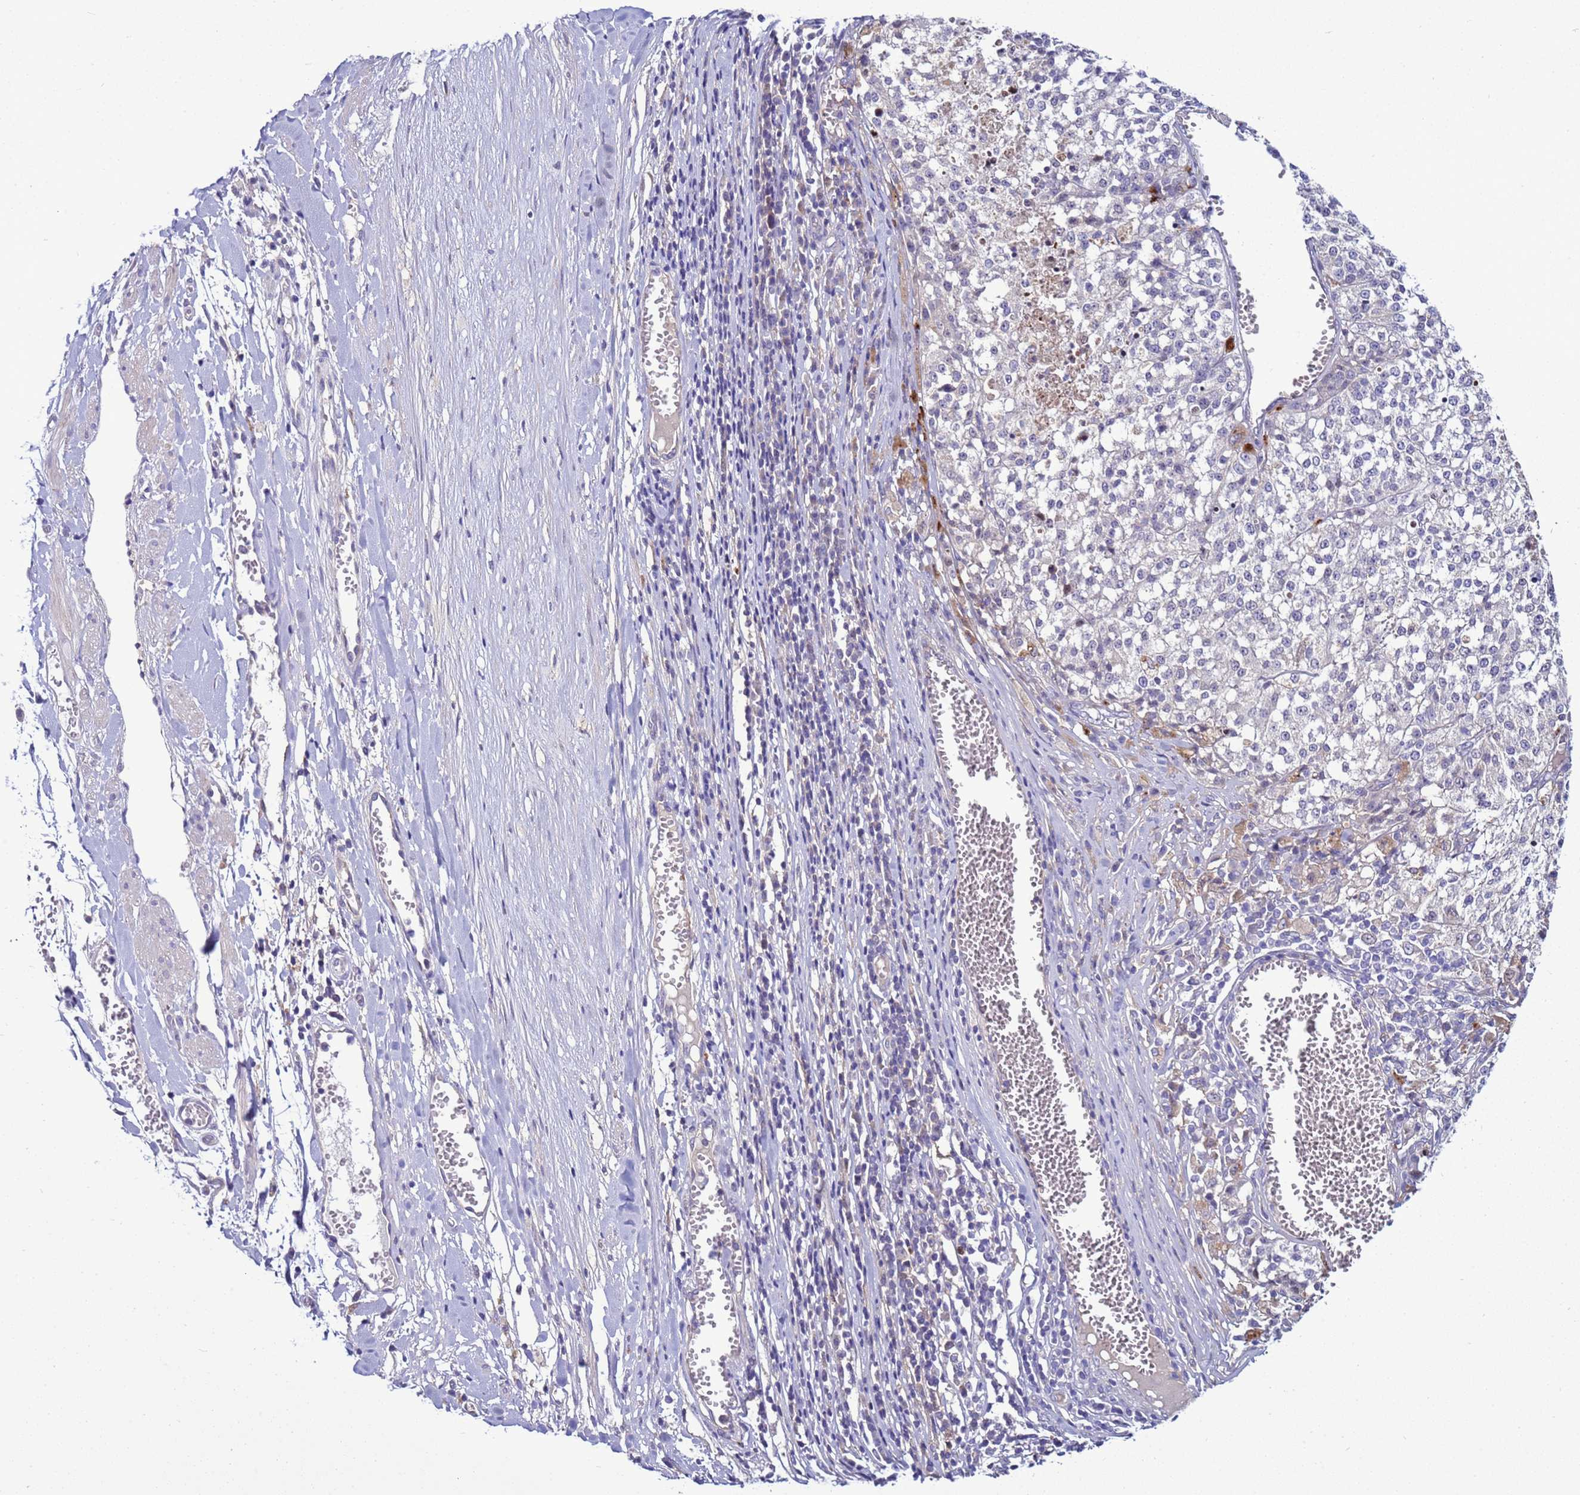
{"staining": {"intensity": "negative", "quantity": "none", "location": "none"}, "tissue": "melanoma", "cell_type": "Tumor cells", "image_type": "cancer", "snomed": [{"axis": "morphology", "description": "Malignant melanoma, NOS"}, {"axis": "topography", "description": "Skin"}], "caption": "There is no significant expression in tumor cells of melanoma. (Stains: DAB IHC with hematoxylin counter stain, Microscopy: brightfield microscopy at high magnification).", "gene": "NAT2", "patient": {"sex": "female", "age": 64}}